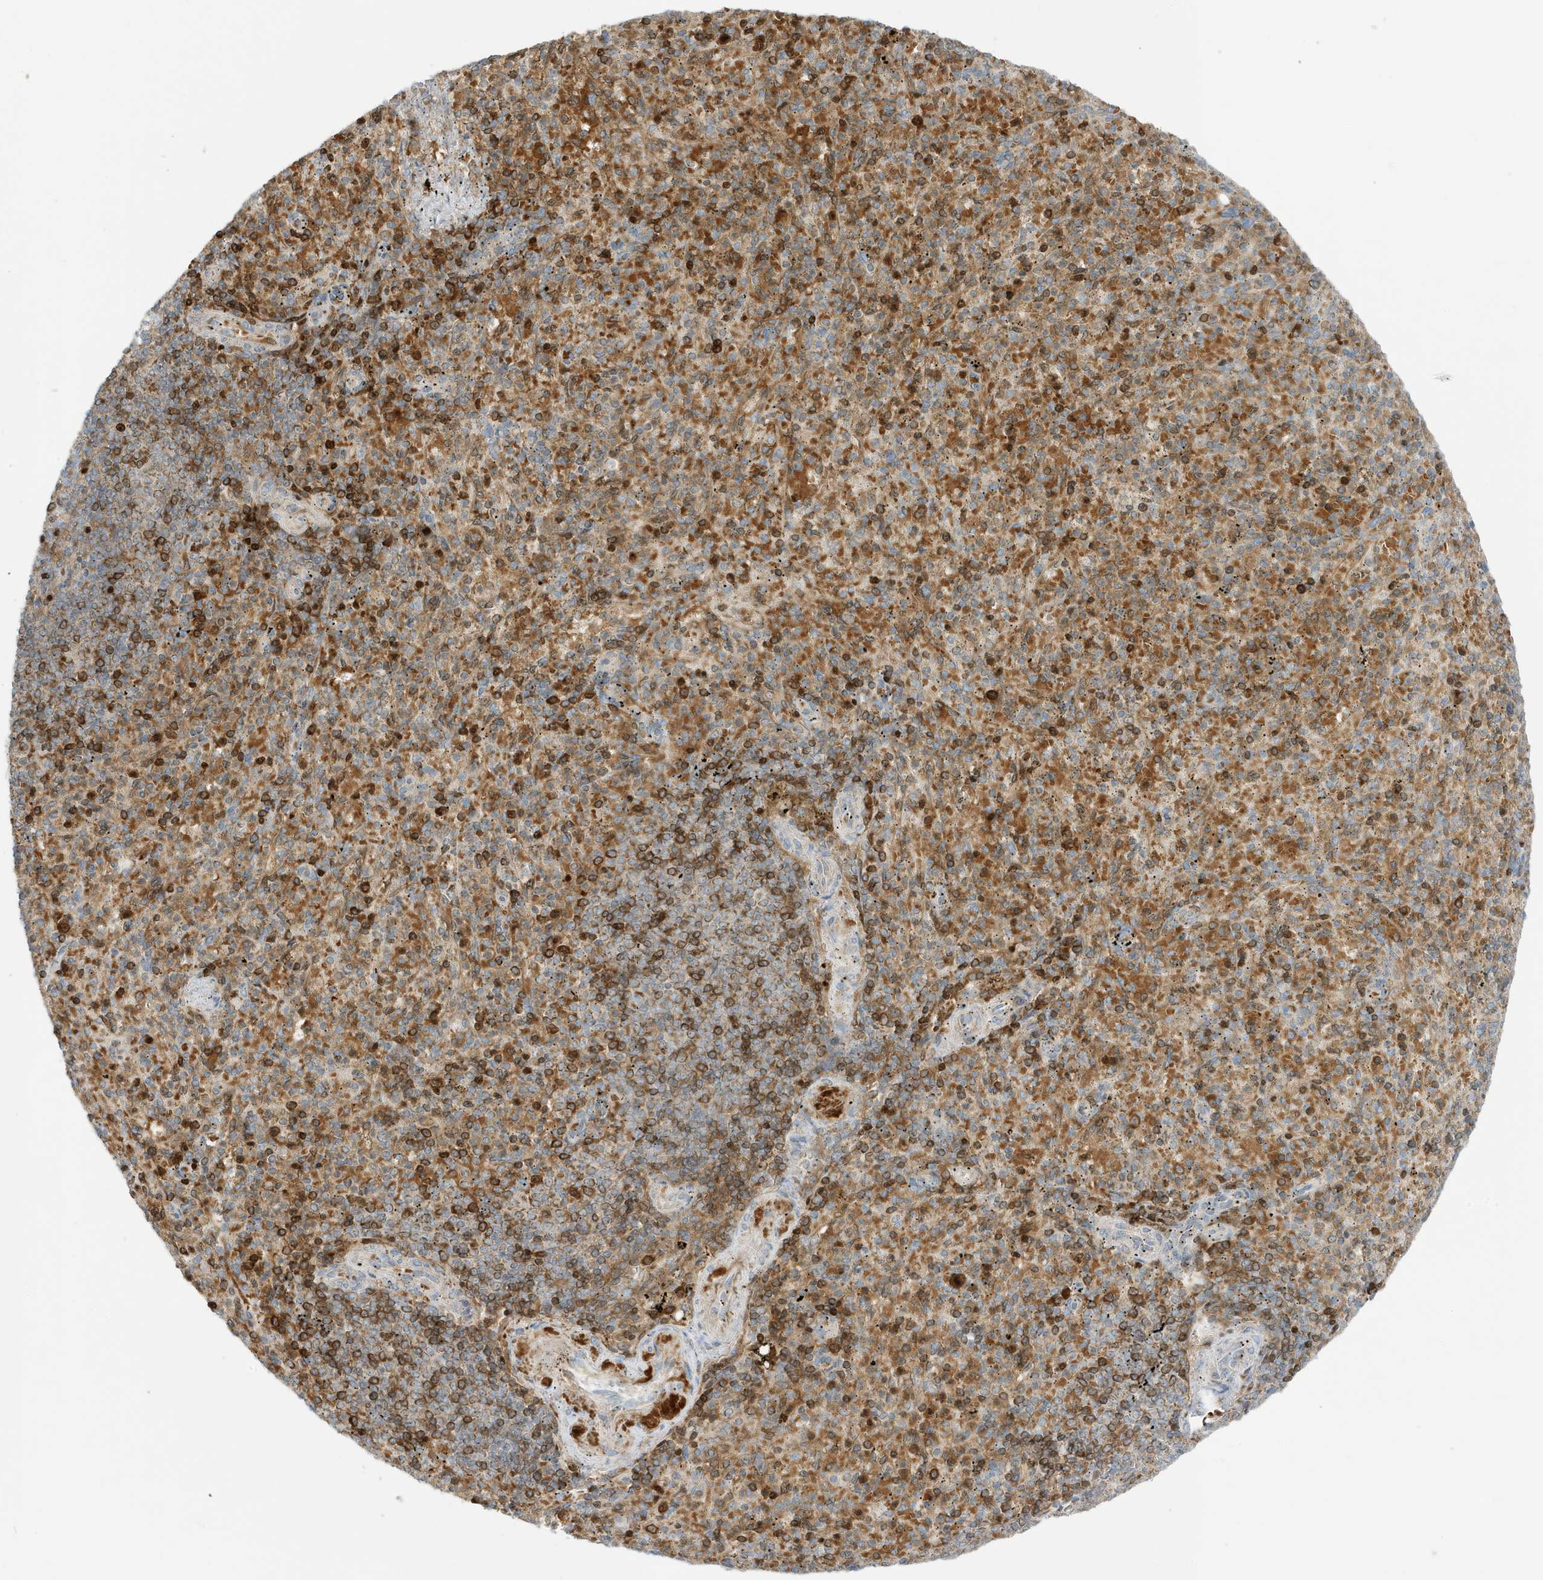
{"staining": {"intensity": "moderate", "quantity": ">75%", "location": "cytoplasmic/membranous"}, "tissue": "spleen", "cell_type": "Cells in red pulp", "image_type": "normal", "snomed": [{"axis": "morphology", "description": "Normal tissue, NOS"}, {"axis": "topography", "description": "Spleen"}], "caption": "A histopathology image showing moderate cytoplasmic/membranous expression in approximately >75% of cells in red pulp in normal spleen, as visualized by brown immunohistochemical staining.", "gene": "NPPC", "patient": {"sex": "female", "age": 74}}